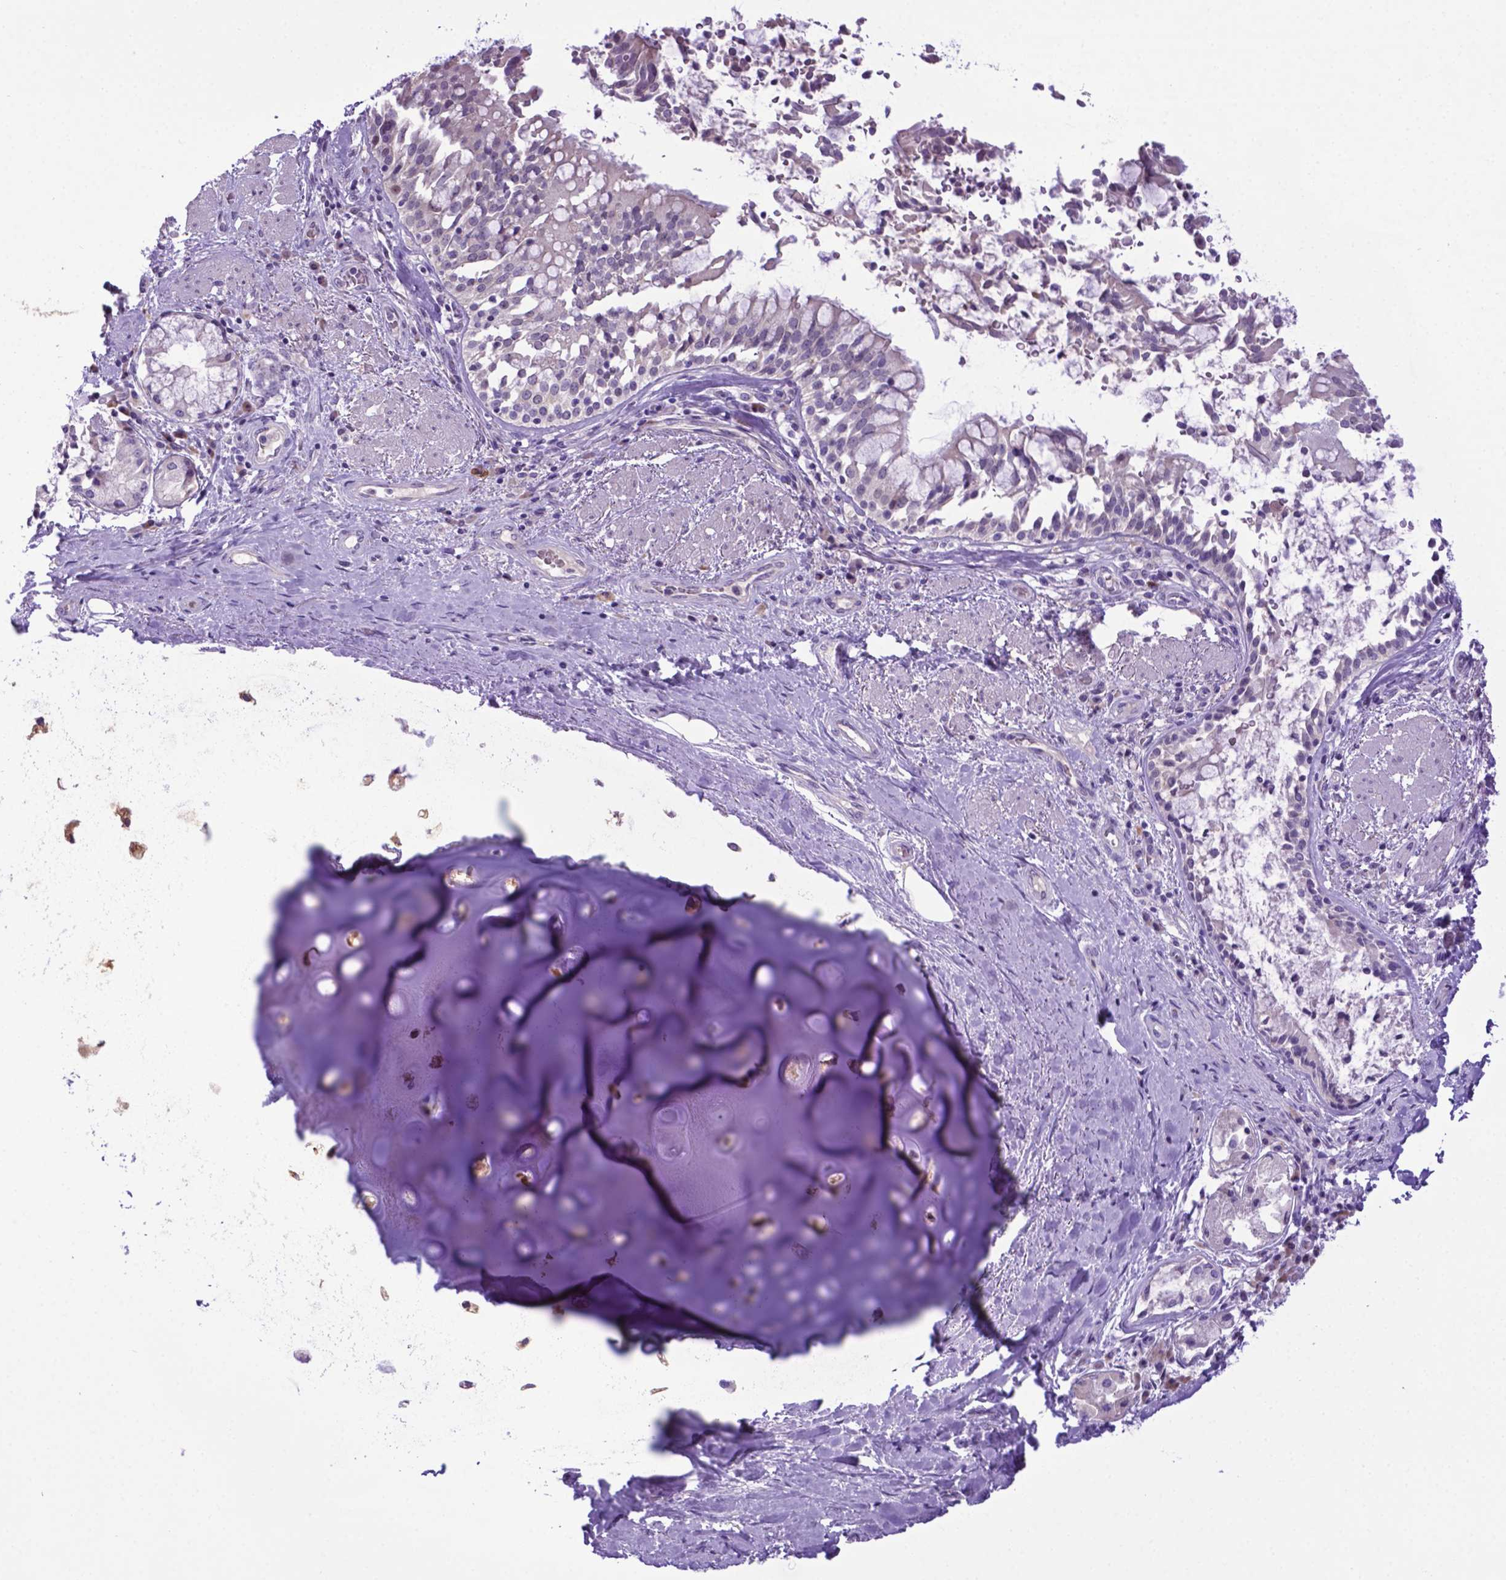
{"staining": {"intensity": "negative", "quantity": "none", "location": "none"}, "tissue": "adipose tissue", "cell_type": "Adipocytes", "image_type": "normal", "snomed": [{"axis": "morphology", "description": "Normal tissue, NOS"}, {"axis": "topography", "description": "Cartilage tissue"}, {"axis": "topography", "description": "Bronchus"}], "caption": "Adipocytes show no significant protein expression in unremarkable adipose tissue. Nuclei are stained in blue.", "gene": "ADRA2B", "patient": {"sex": "male", "age": 64}}